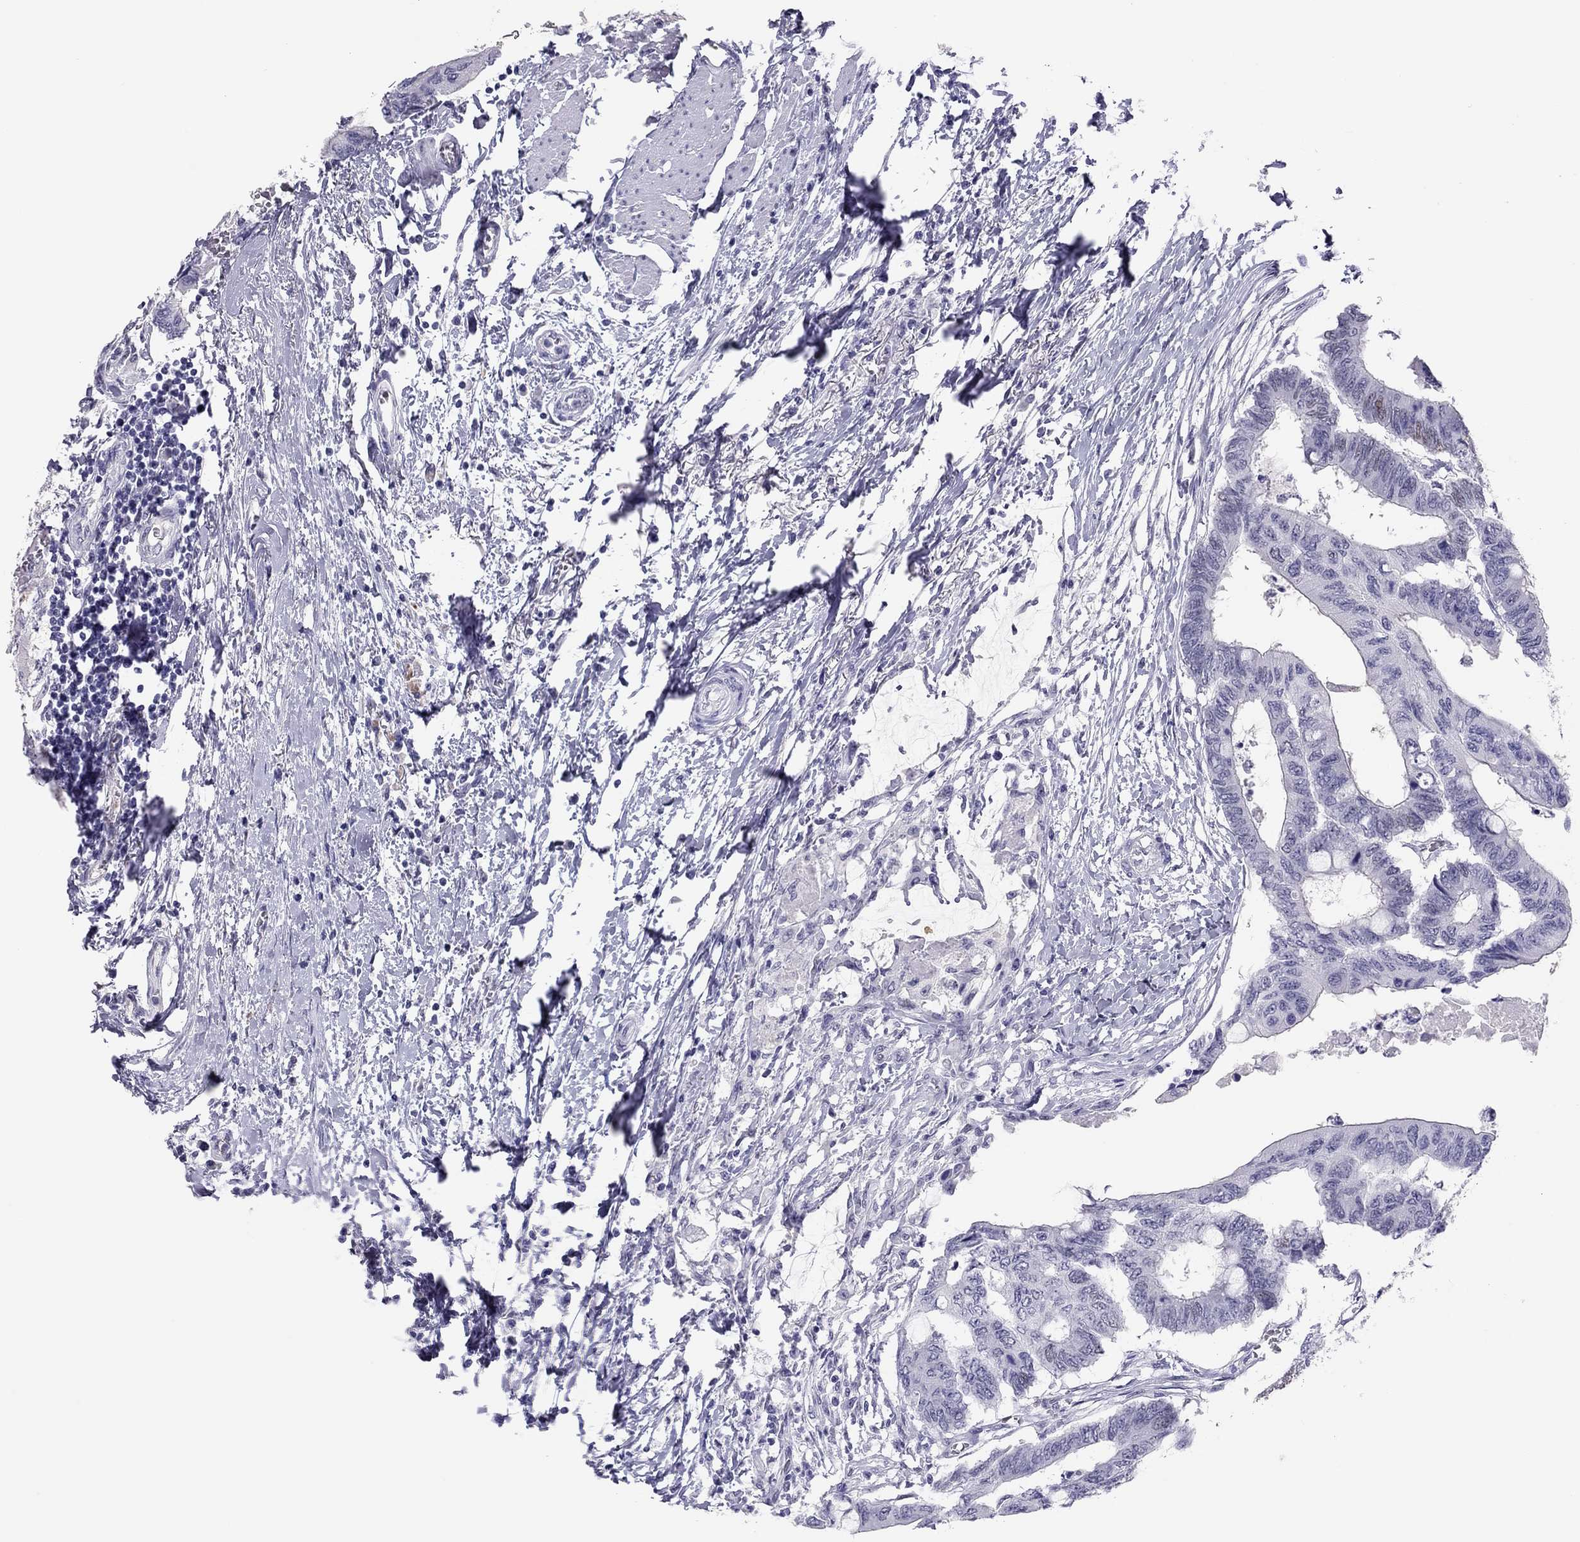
{"staining": {"intensity": "negative", "quantity": "none", "location": "none"}, "tissue": "colorectal cancer", "cell_type": "Tumor cells", "image_type": "cancer", "snomed": [{"axis": "morphology", "description": "Normal tissue, NOS"}, {"axis": "morphology", "description": "Adenocarcinoma, NOS"}, {"axis": "topography", "description": "Rectum"}, {"axis": "topography", "description": "Peripheral nerve tissue"}], "caption": "Colorectal cancer stained for a protein using IHC shows no staining tumor cells.", "gene": "PHOX2A", "patient": {"sex": "male", "age": 92}}